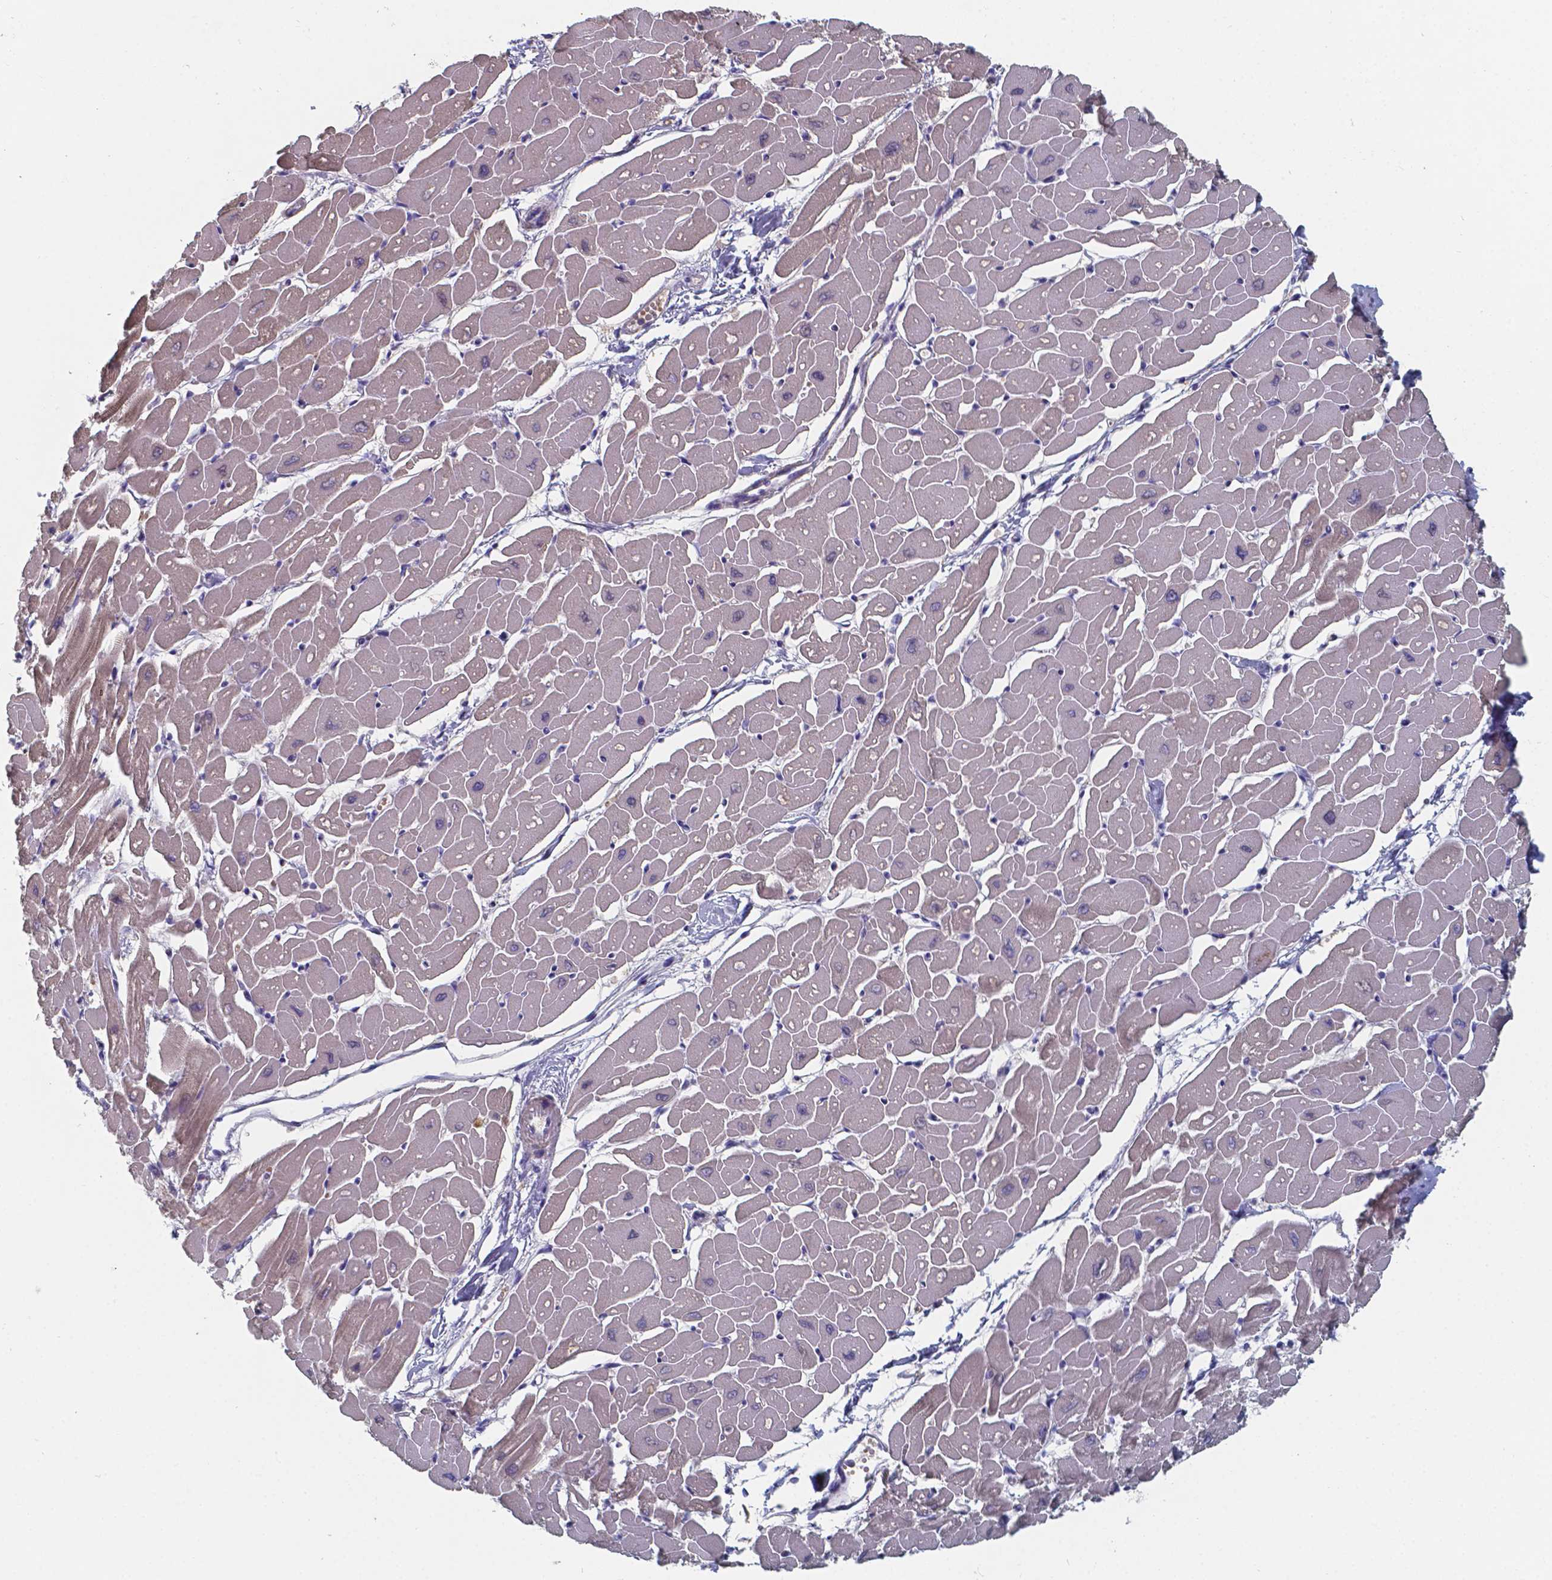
{"staining": {"intensity": "negative", "quantity": "none", "location": "none"}, "tissue": "heart muscle", "cell_type": "Cardiomyocytes", "image_type": "normal", "snomed": [{"axis": "morphology", "description": "Normal tissue, NOS"}, {"axis": "topography", "description": "Heart"}], "caption": "Immunohistochemistry of normal human heart muscle exhibits no positivity in cardiomyocytes.", "gene": "BTBD17", "patient": {"sex": "male", "age": 57}}